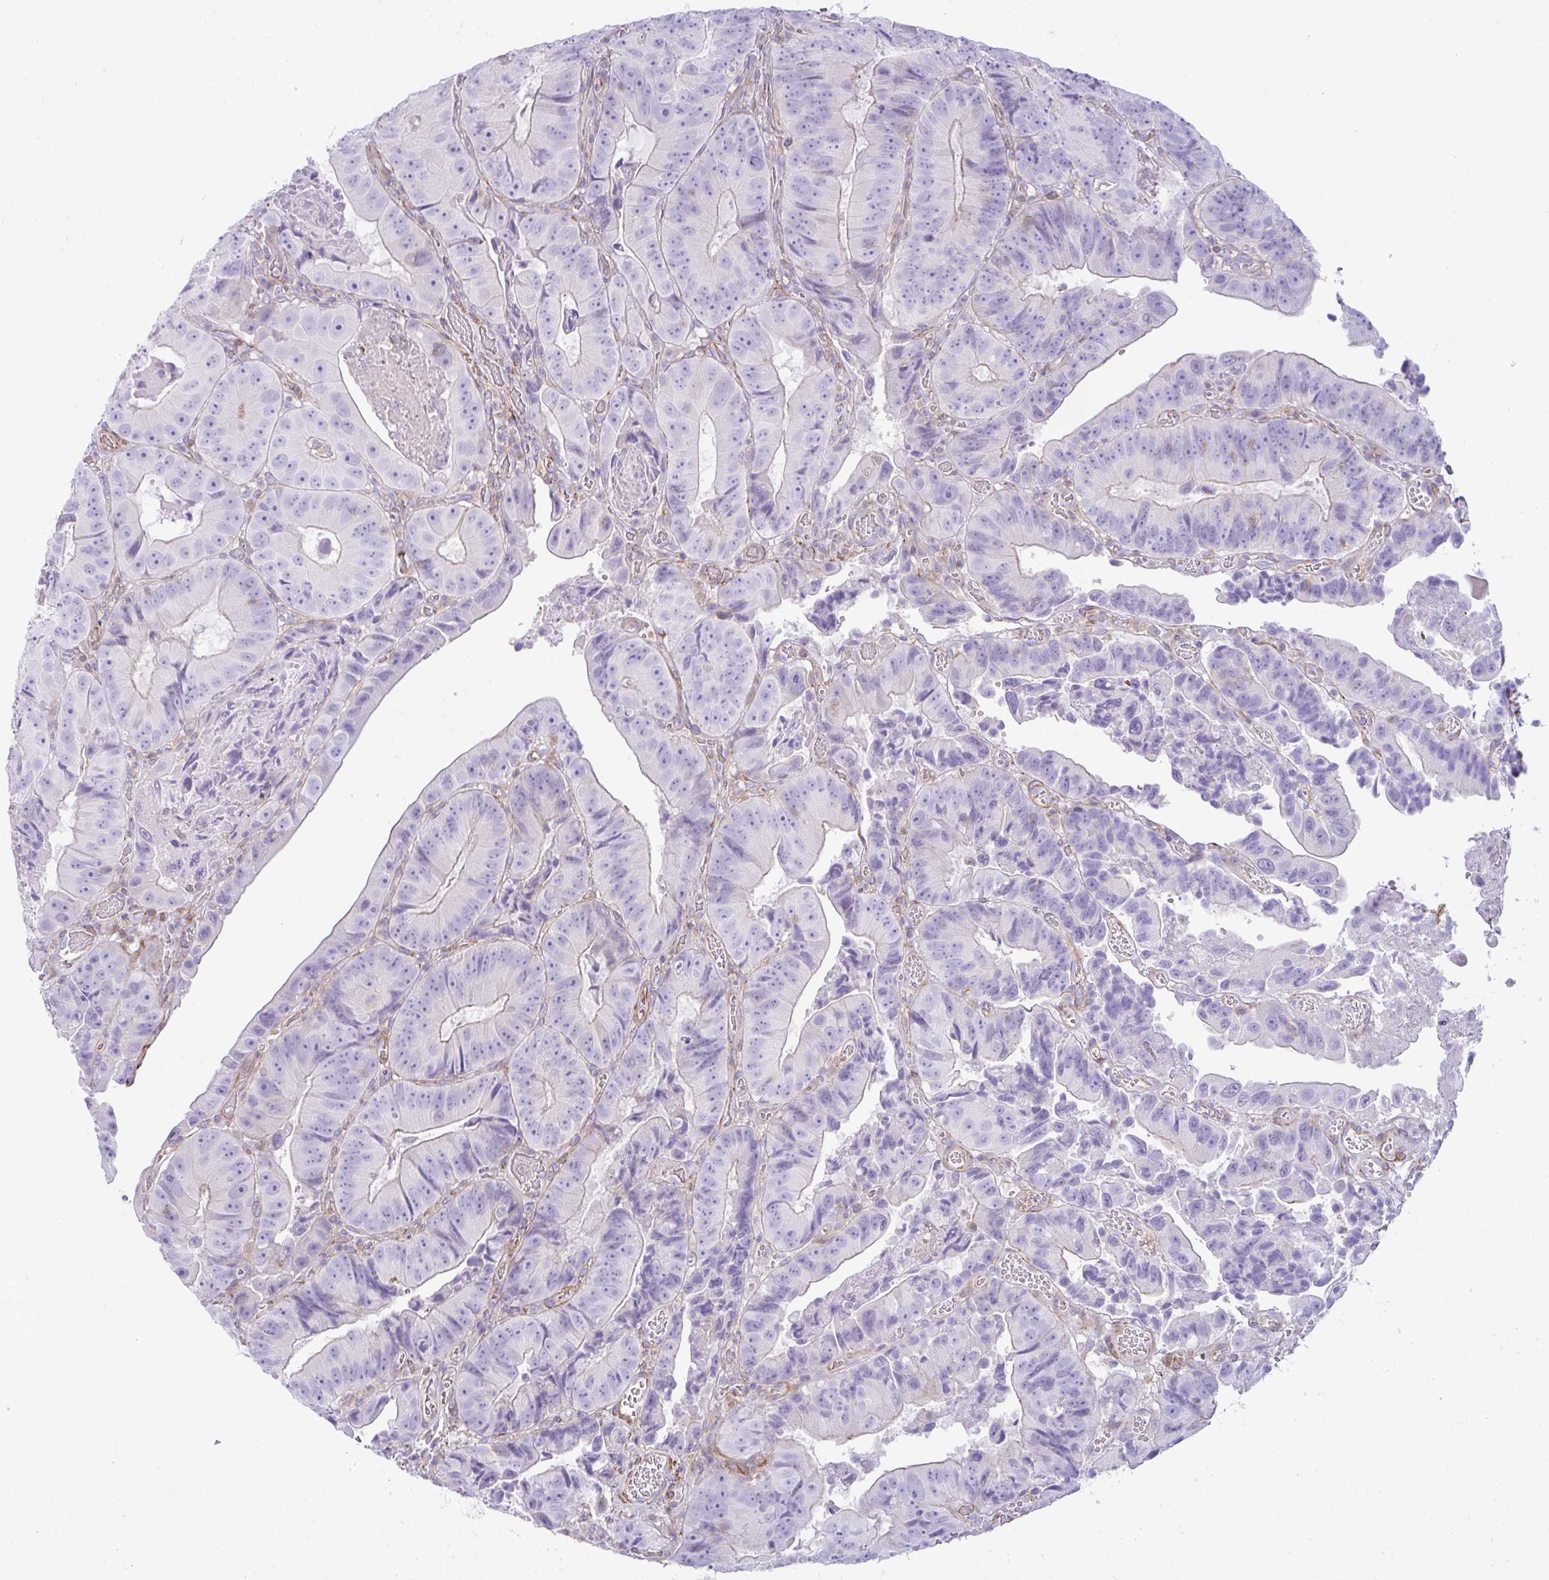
{"staining": {"intensity": "negative", "quantity": "none", "location": "none"}, "tissue": "colorectal cancer", "cell_type": "Tumor cells", "image_type": "cancer", "snomed": [{"axis": "morphology", "description": "Adenocarcinoma, NOS"}, {"axis": "topography", "description": "Colon"}], "caption": "This is an IHC image of human colorectal adenocarcinoma. There is no positivity in tumor cells.", "gene": "CDRT15", "patient": {"sex": "female", "age": 86}}